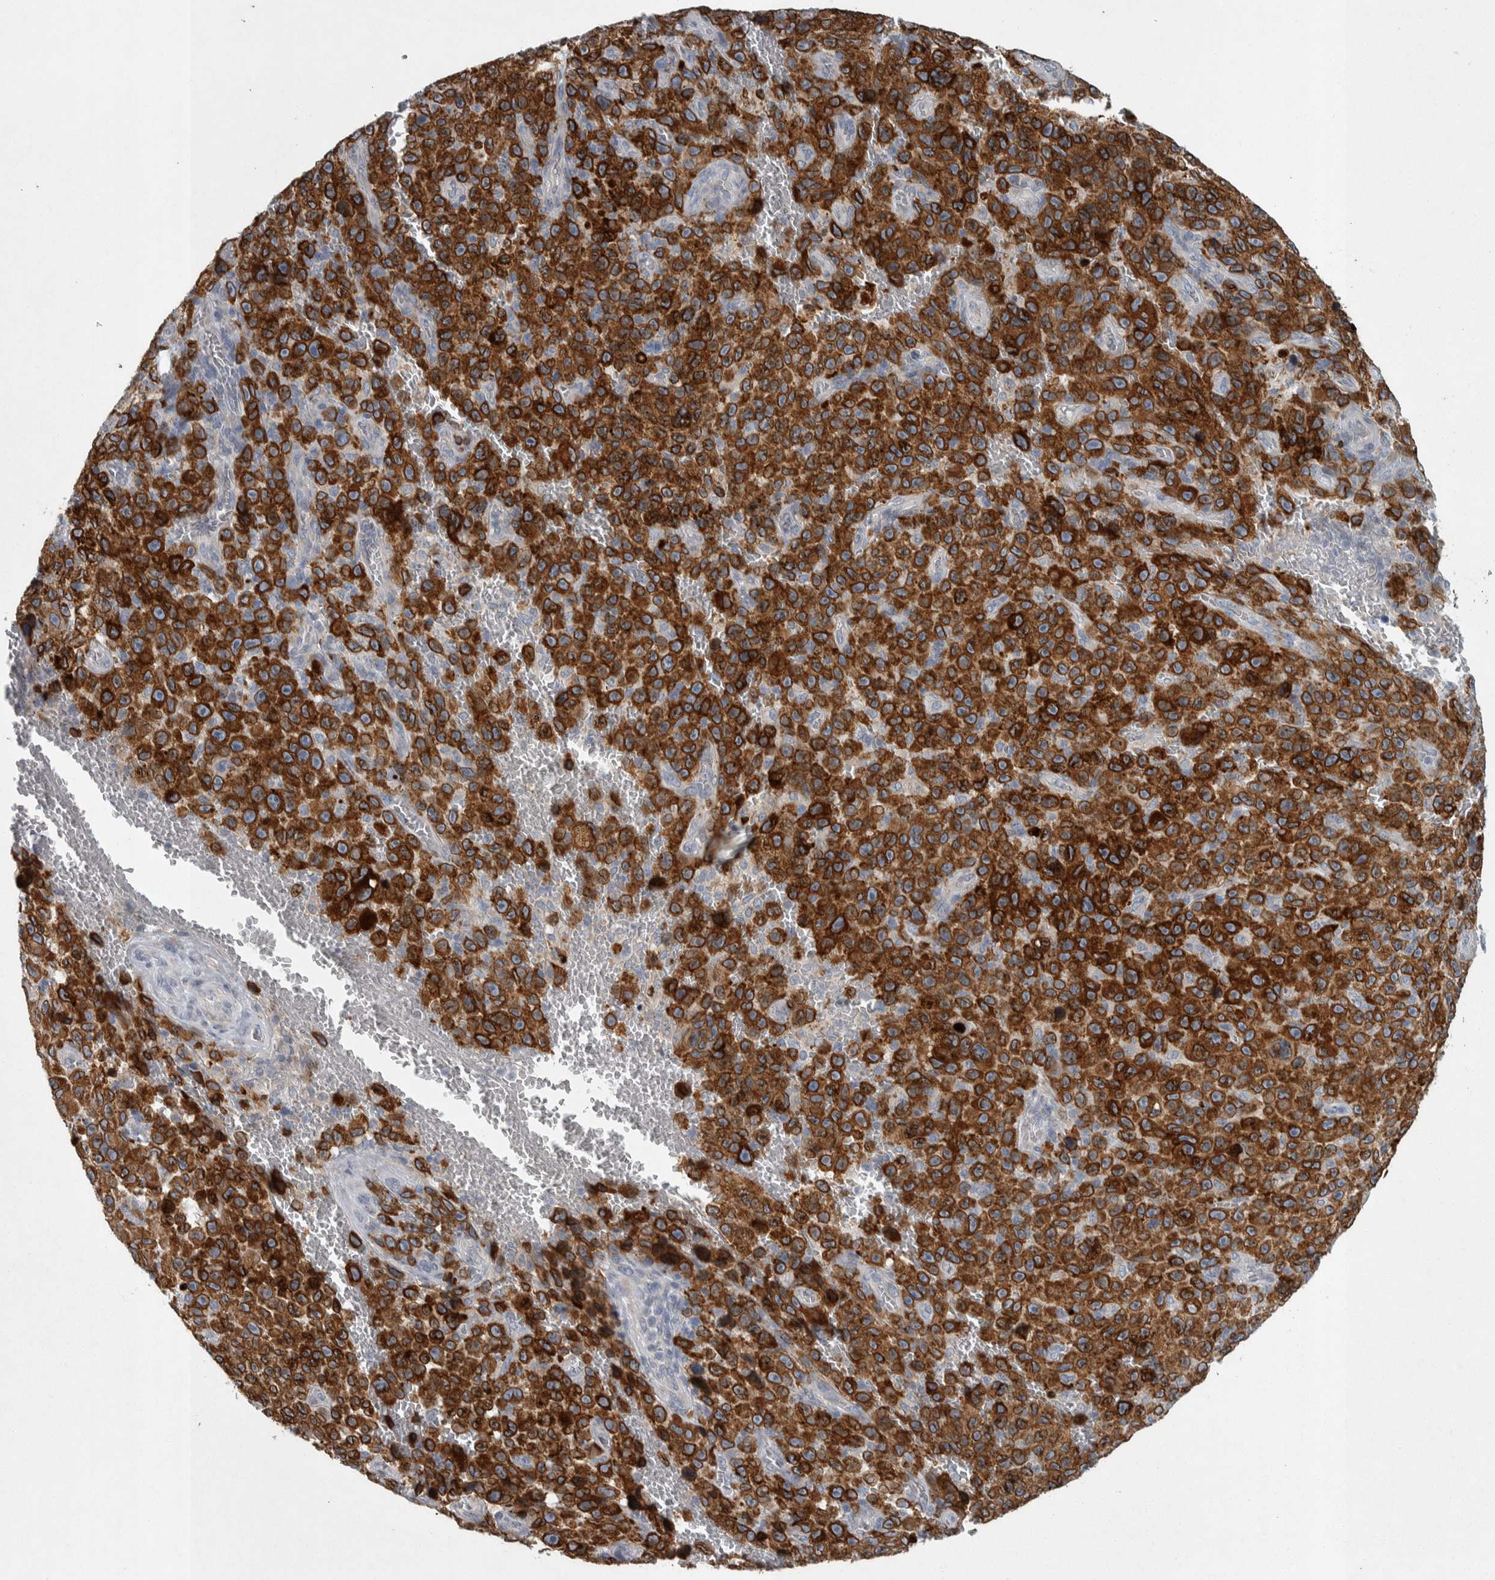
{"staining": {"intensity": "strong", "quantity": ">75%", "location": "cytoplasmic/membranous"}, "tissue": "melanoma", "cell_type": "Tumor cells", "image_type": "cancer", "snomed": [{"axis": "morphology", "description": "Malignant melanoma, NOS"}, {"axis": "topography", "description": "Skin"}], "caption": "Immunohistochemical staining of human malignant melanoma demonstrates high levels of strong cytoplasmic/membranous staining in approximately >75% of tumor cells.", "gene": "SIGMAR1", "patient": {"sex": "female", "age": 82}}